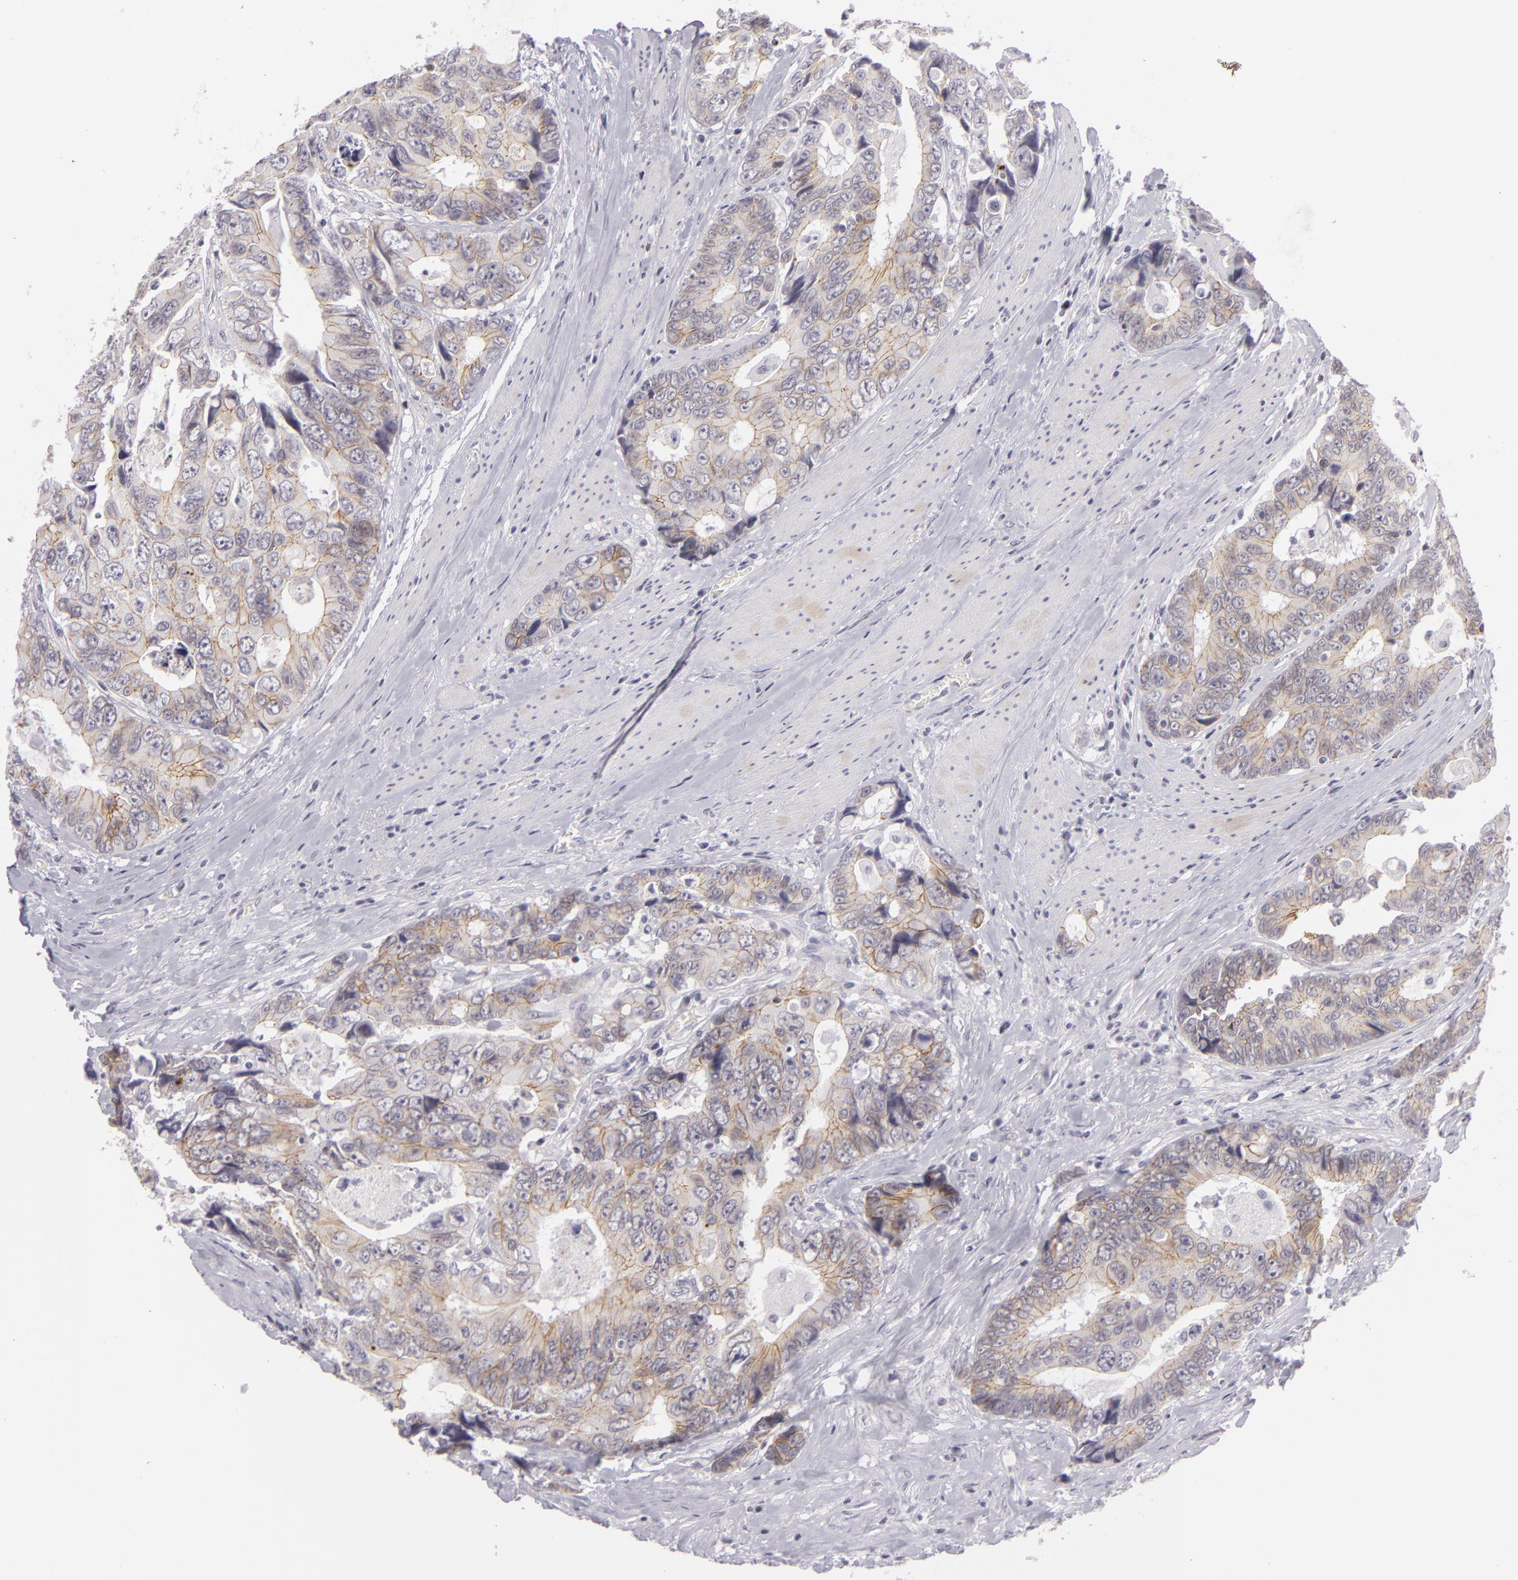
{"staining": {"intensity": "weak", "quantity": "<25%", "location": "cytoplasmic/membranous"}, "tissue": "colorectal cancer", "cell_type": "Tumor cells", "image_type": "cancer", "snomed": [{"axis": "morphology", "description": "Adenocarcinoma, NOS"}, {"axis": "topography", "description": "Rectum"}], "caption": "The histopathology image demonstrates no staining of tumor cells in colorectal cancer (adenocarcinoma).", "gene": "CTNNB1", "patient": {"sex": "female", "age": 67}}